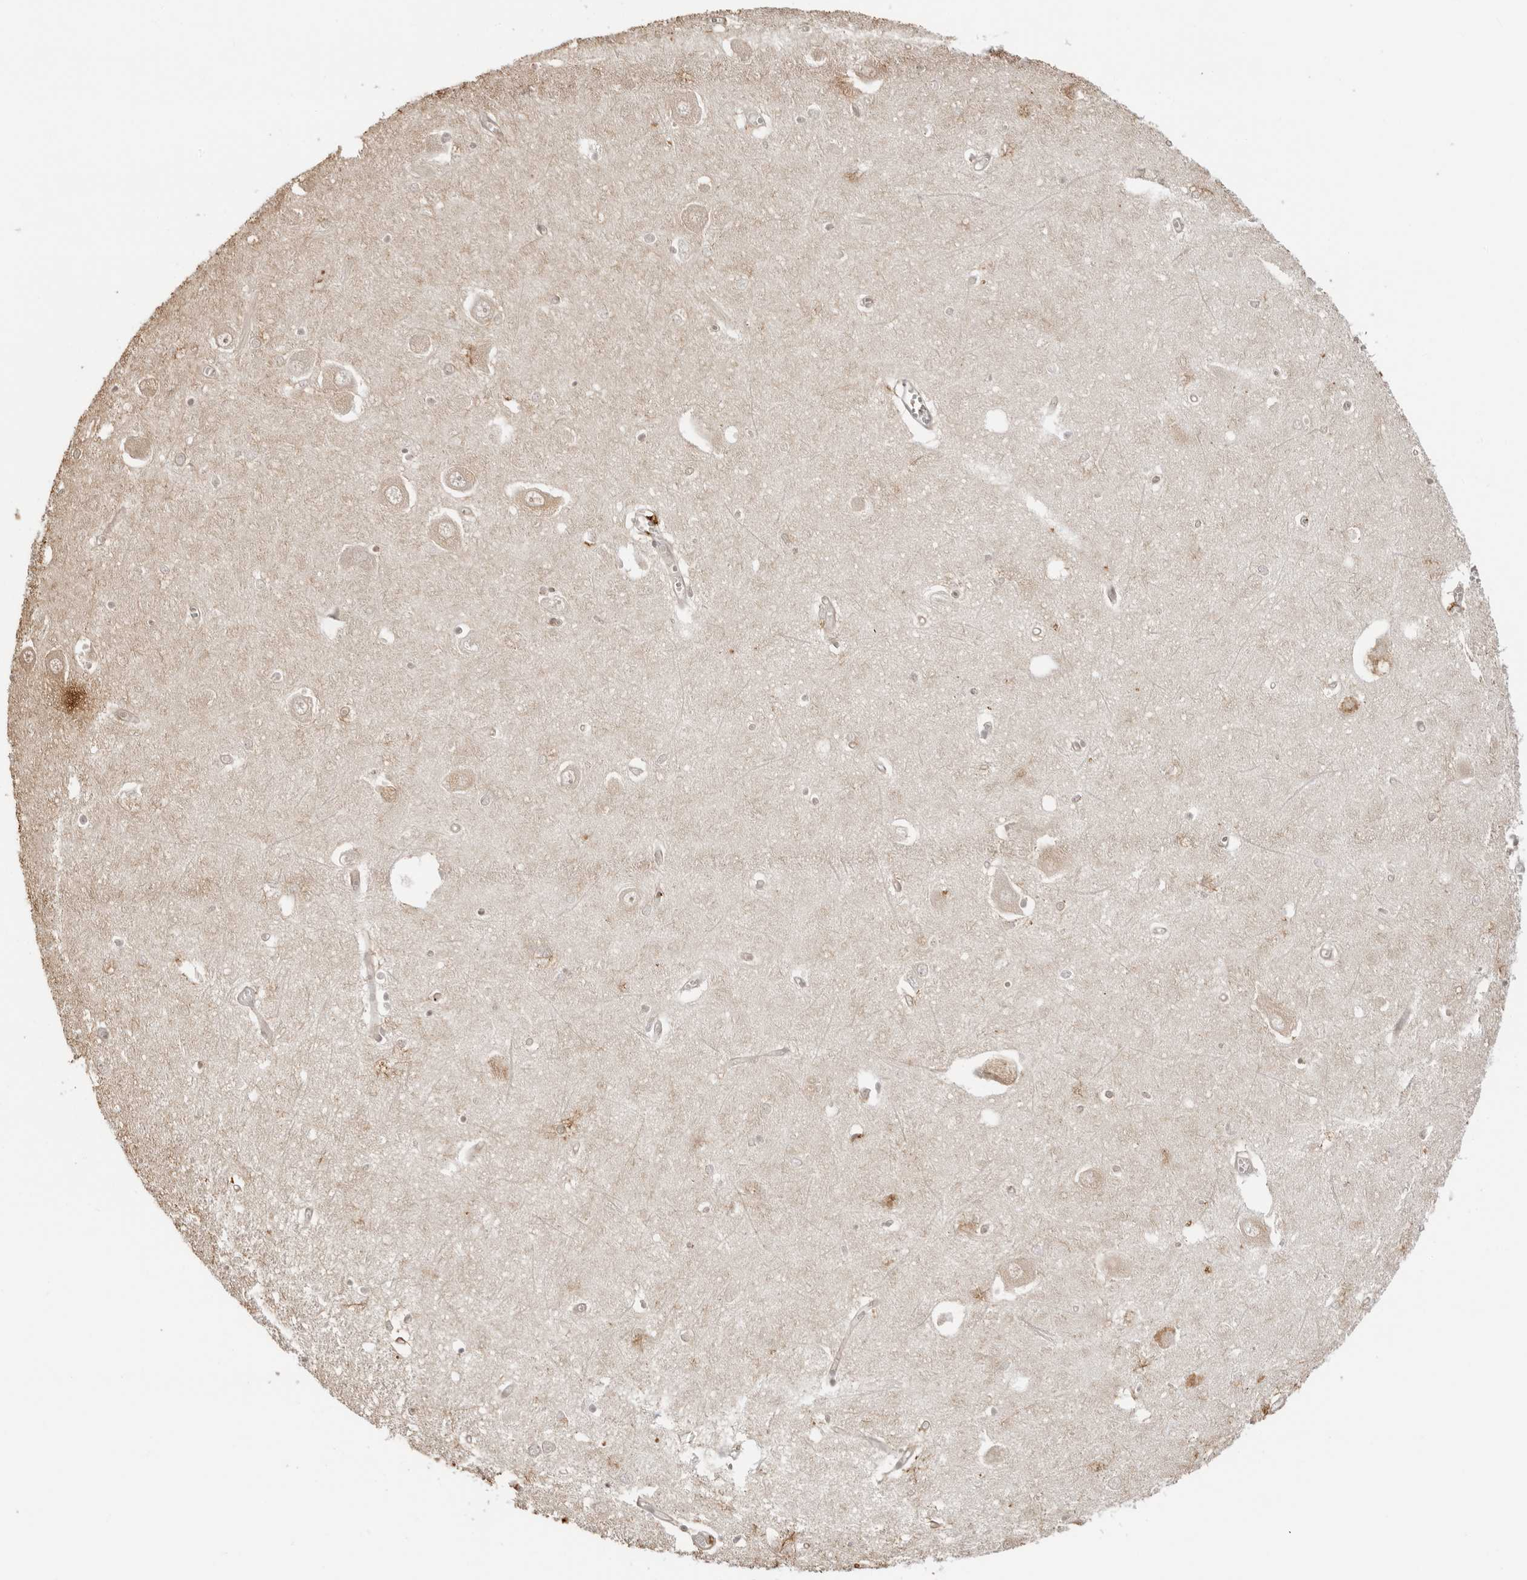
{"staining": {"intensity": "weak", "quantity": "25%-75%", "location": "nuclear"}, "tissue": "hippocampus", "cell_type": "Glial cells", "image_type": "normal", "snomed": [{"axis": "morphology", "description": "Normal tissue, NOS"}, {"axis": "topography", "description": "Hippocampus"}], "caption": "Protein staining demonstrates weak nuclear positivity in about 25%-75% of glial cells in unremarkable hippocampus. Using DAB (brown) and hematoxylin (blue) stains, captured at high magnification using brightfield microscopy.", "gene": "IKBKE", "patient": {"sex": "male", "age": 70}}